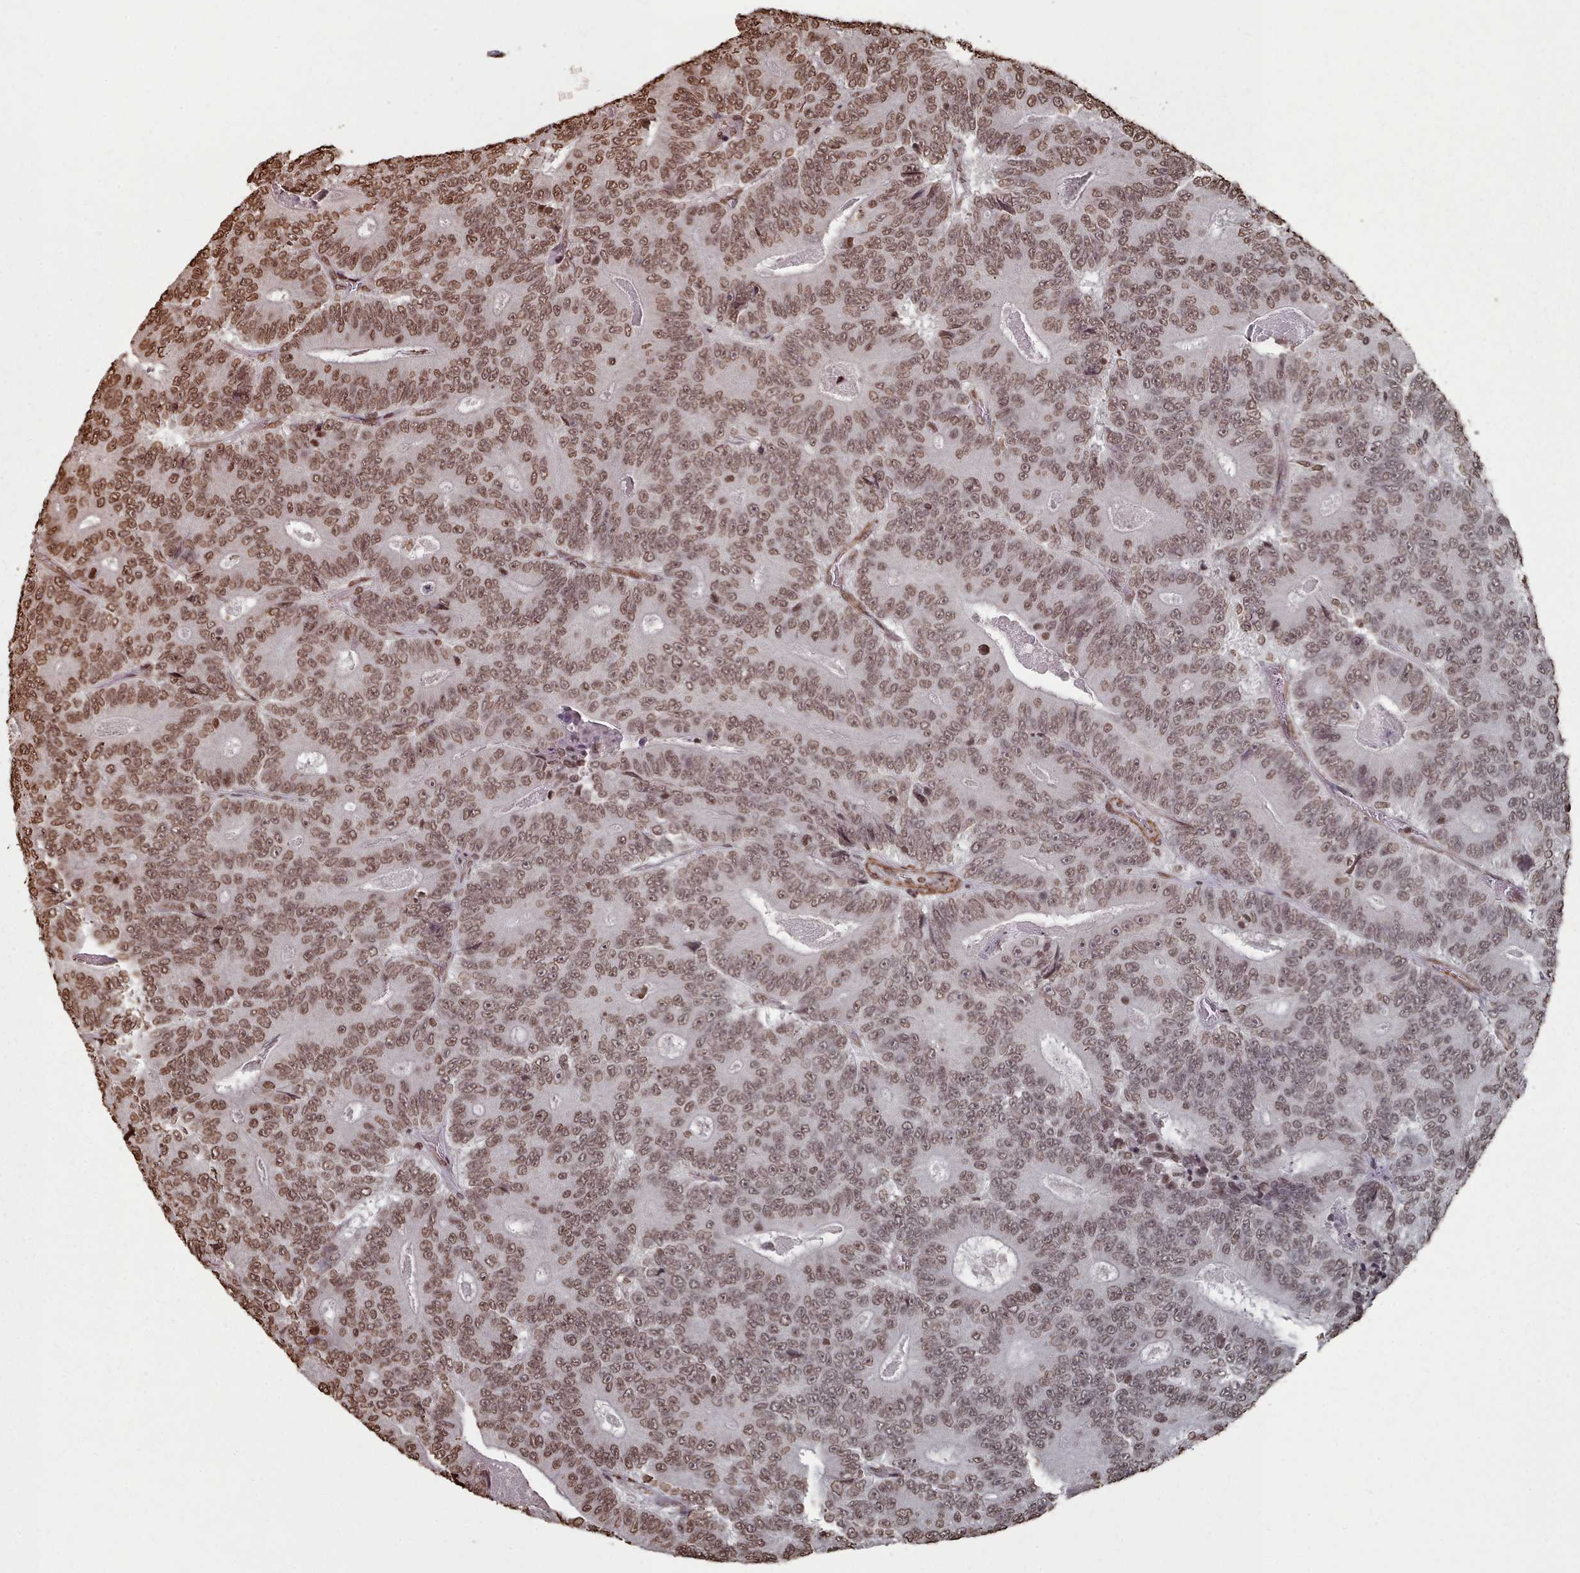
{"staining": {"intensity": "moderate", "quantity": ">75%", "location": "nuclear"}, "tissue": "colorectal cancer", "cell_type": "Tumor cells", "image_type": "cancer", "snomed": [{"axis": "morphology", "description": "Adenocarcinoma, NOS"}, {"axis": "topography", "description": "Colon"}], "caption": "Immunohistochemistry (IHC) of human colorectal cancer shows medium levels of moderate nuclear expression in approximately >75% of tumor cells.", "gene": "PLEKHG5", "patient": {"sex": "male", "age": 83}}